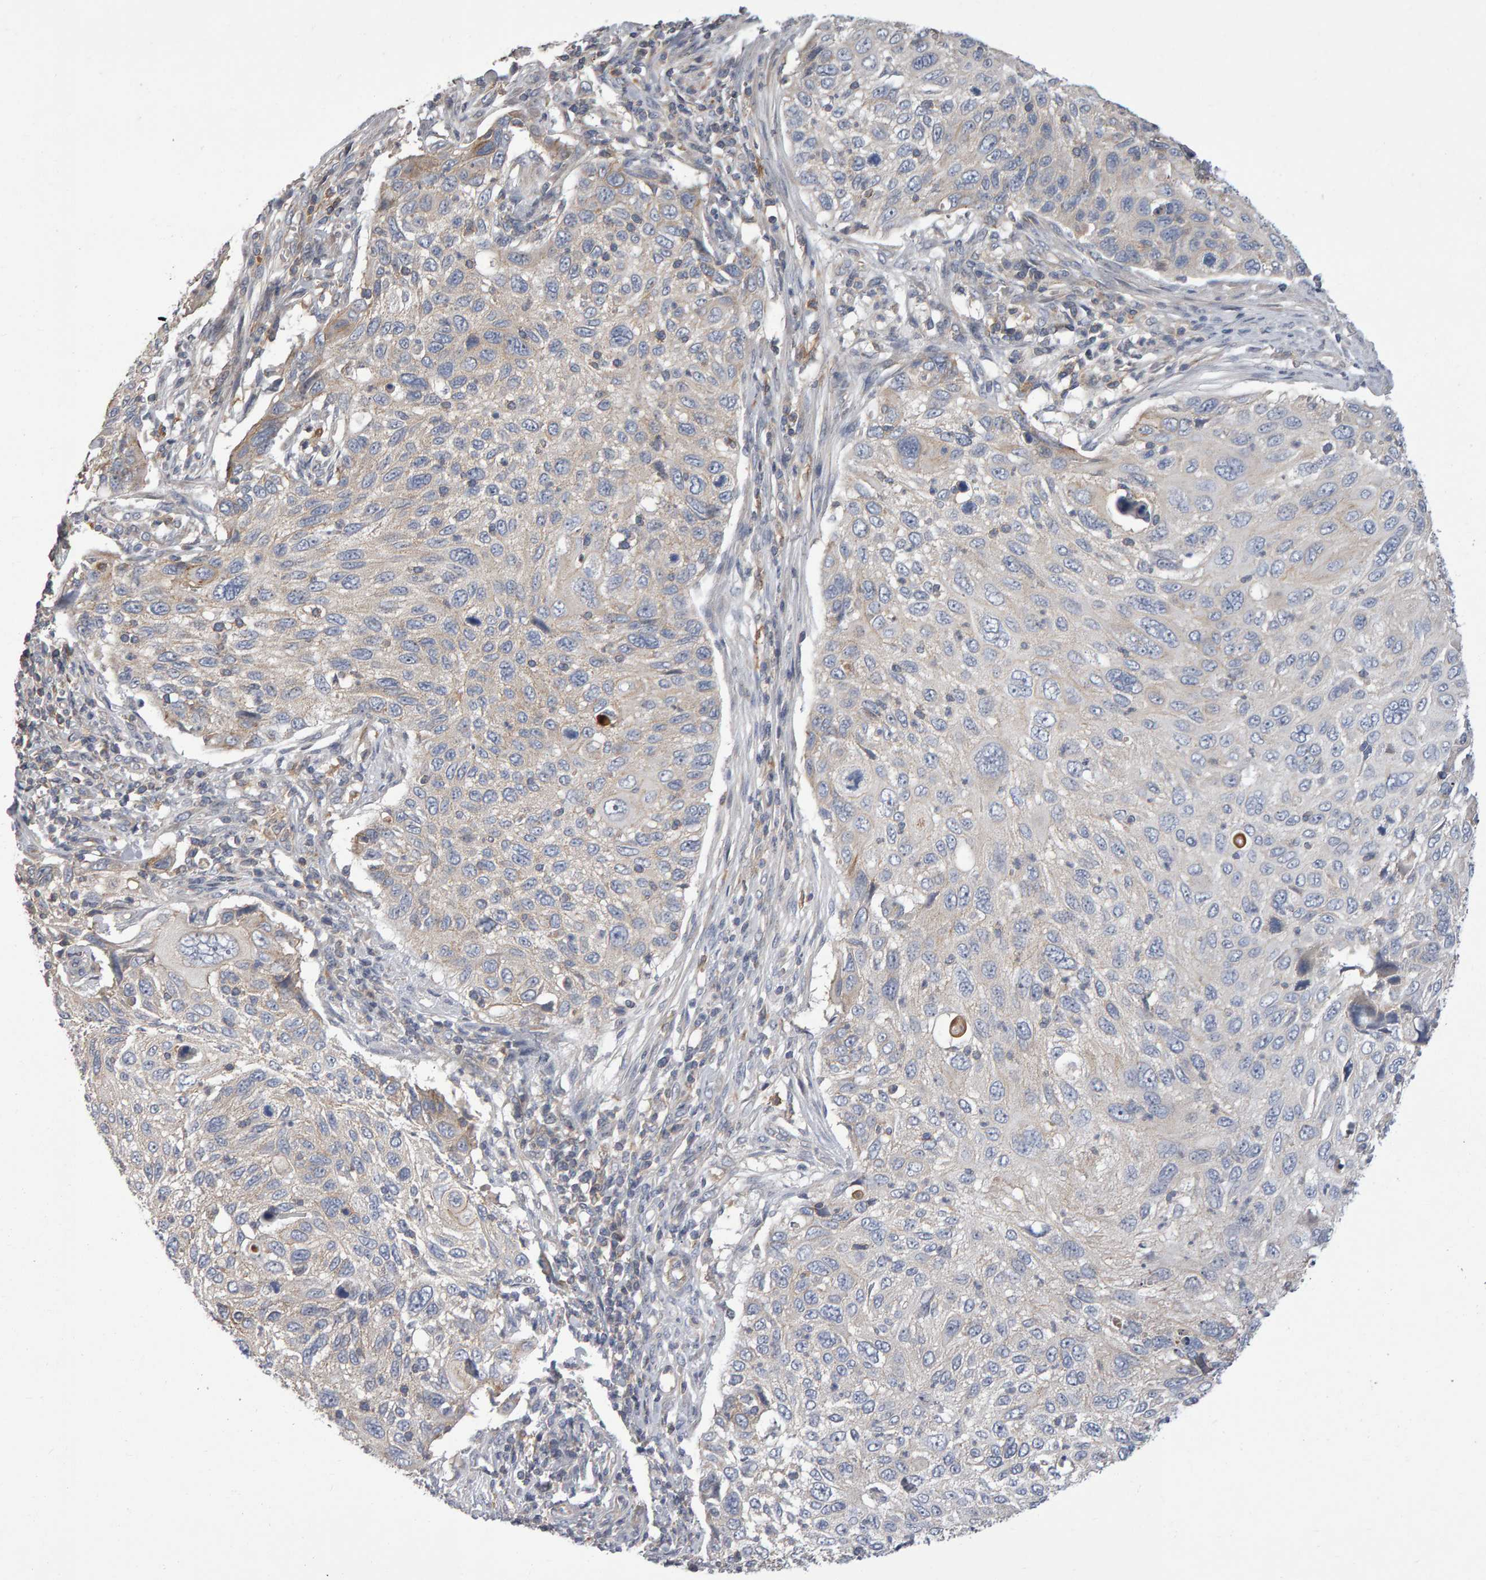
{"staining": {"intensity": "weak", "quantity": "<25%", "location": "cytoplasmic/membranous"}, "tissue": "cervical cancer", "cell_type": "Tumor cells", "image_type": "cancer", "snomed": [{"axis": "morphology", "description": "Squamous cell carcinoma, NOS"}, {"axis": "topography", "description": "Cervix"}], "caption": "This is an IHC photomicrograph of squamous cell carcinoma (cervical). There is no staining in tumor cells.", "gene": "PGS1", "patient": {"sex": "female", "age": 70}}